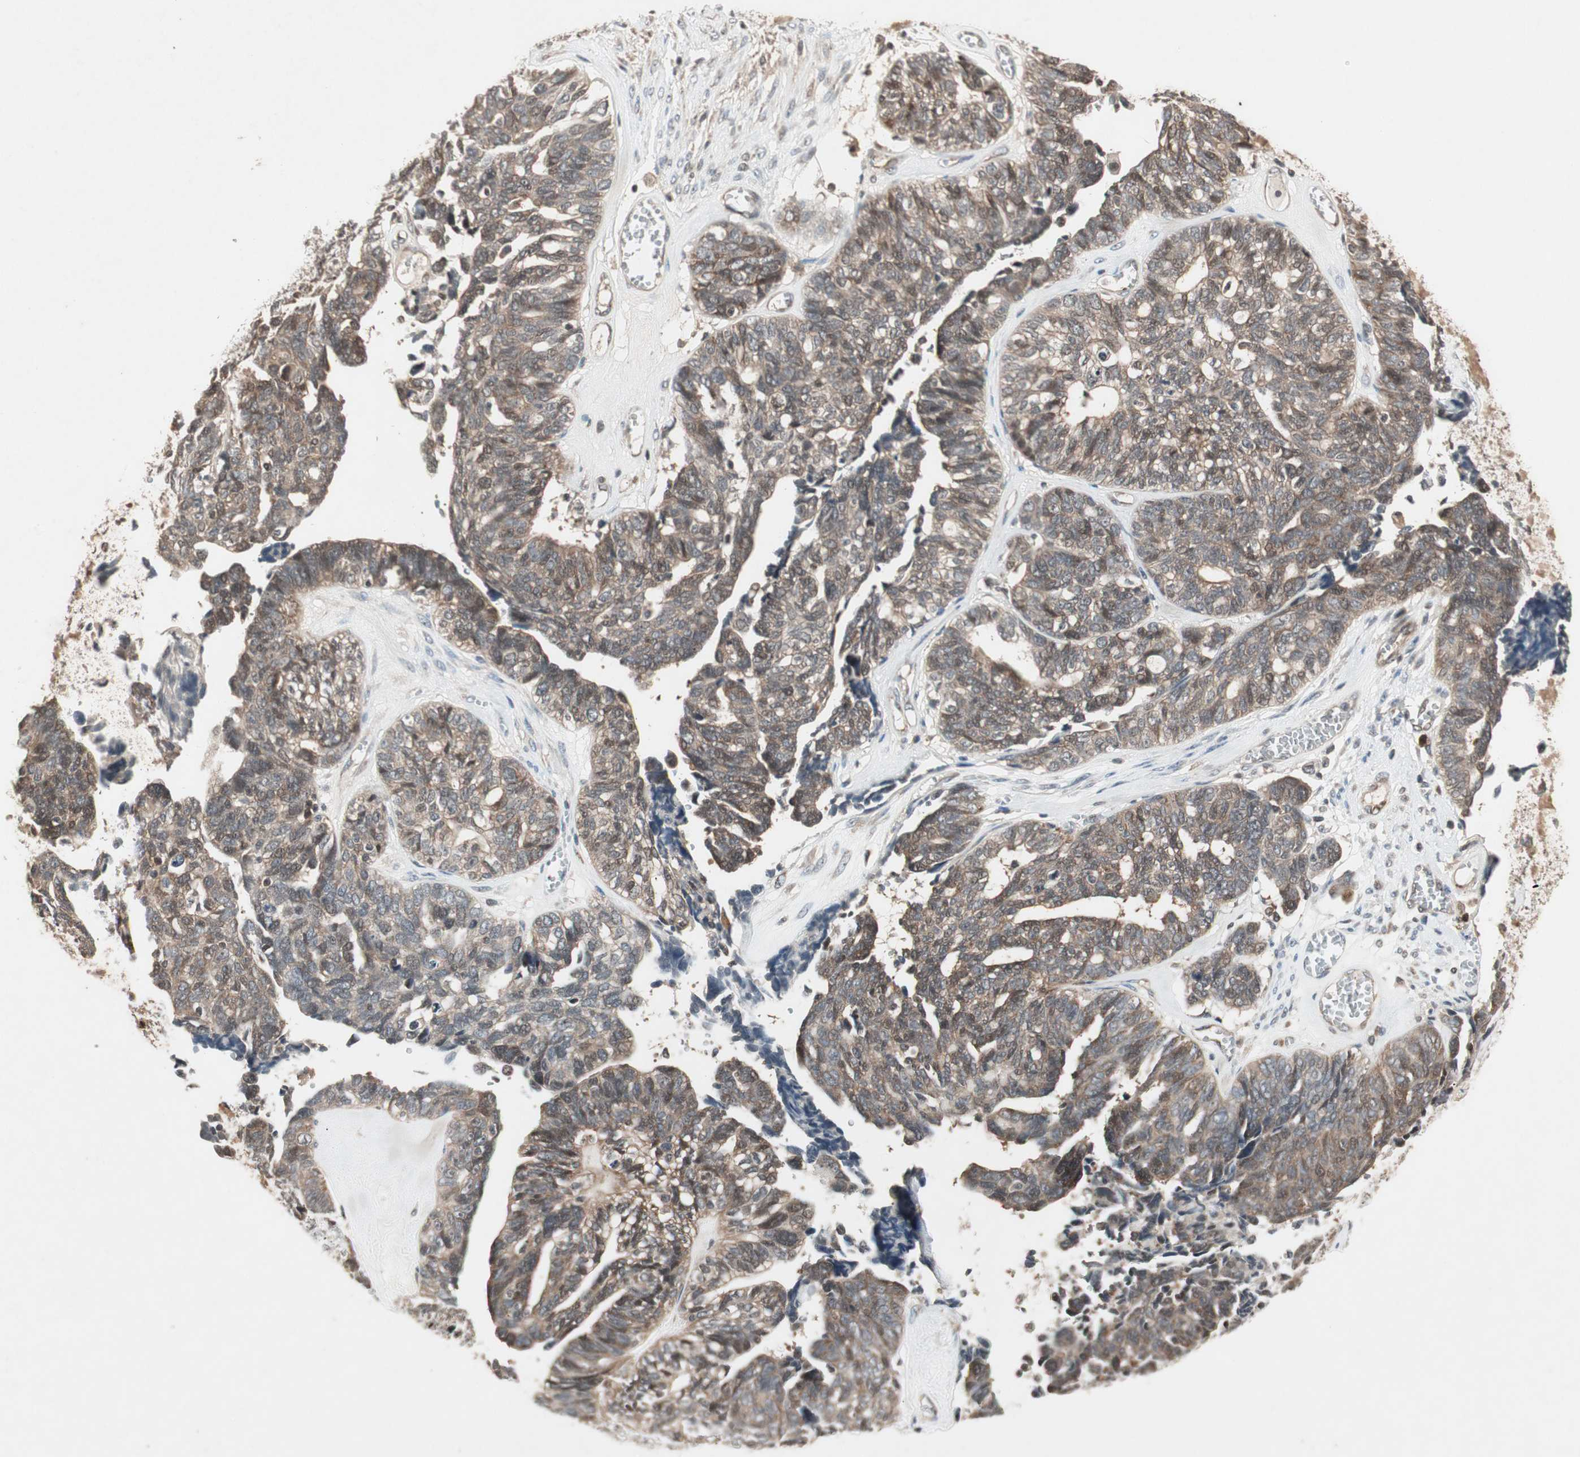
{"staining": {"intensity": "weak", "quantity": "25%-75%", "location": "cytoplasmic/membranous,nuclear"}, "tissue": "ovarian cancer", "cell_type": "Tumor cells", "image_type": "cancer", "snomed": [{"axis": "morphology", "description": "Cystadenocarcinoma, serous, NOS"}, {"axis": "topography", "description": "Ovary"}], "caption": "A low amount of weak cytoplasmic/membranous and nuclear staining is identified in approximately 25%-75% of tumor cells in ovarian cancer (serous cystadenocarcinoma) tissue.", "gene": "IRS1", "patient": {"sex": "female", "age": 79}}